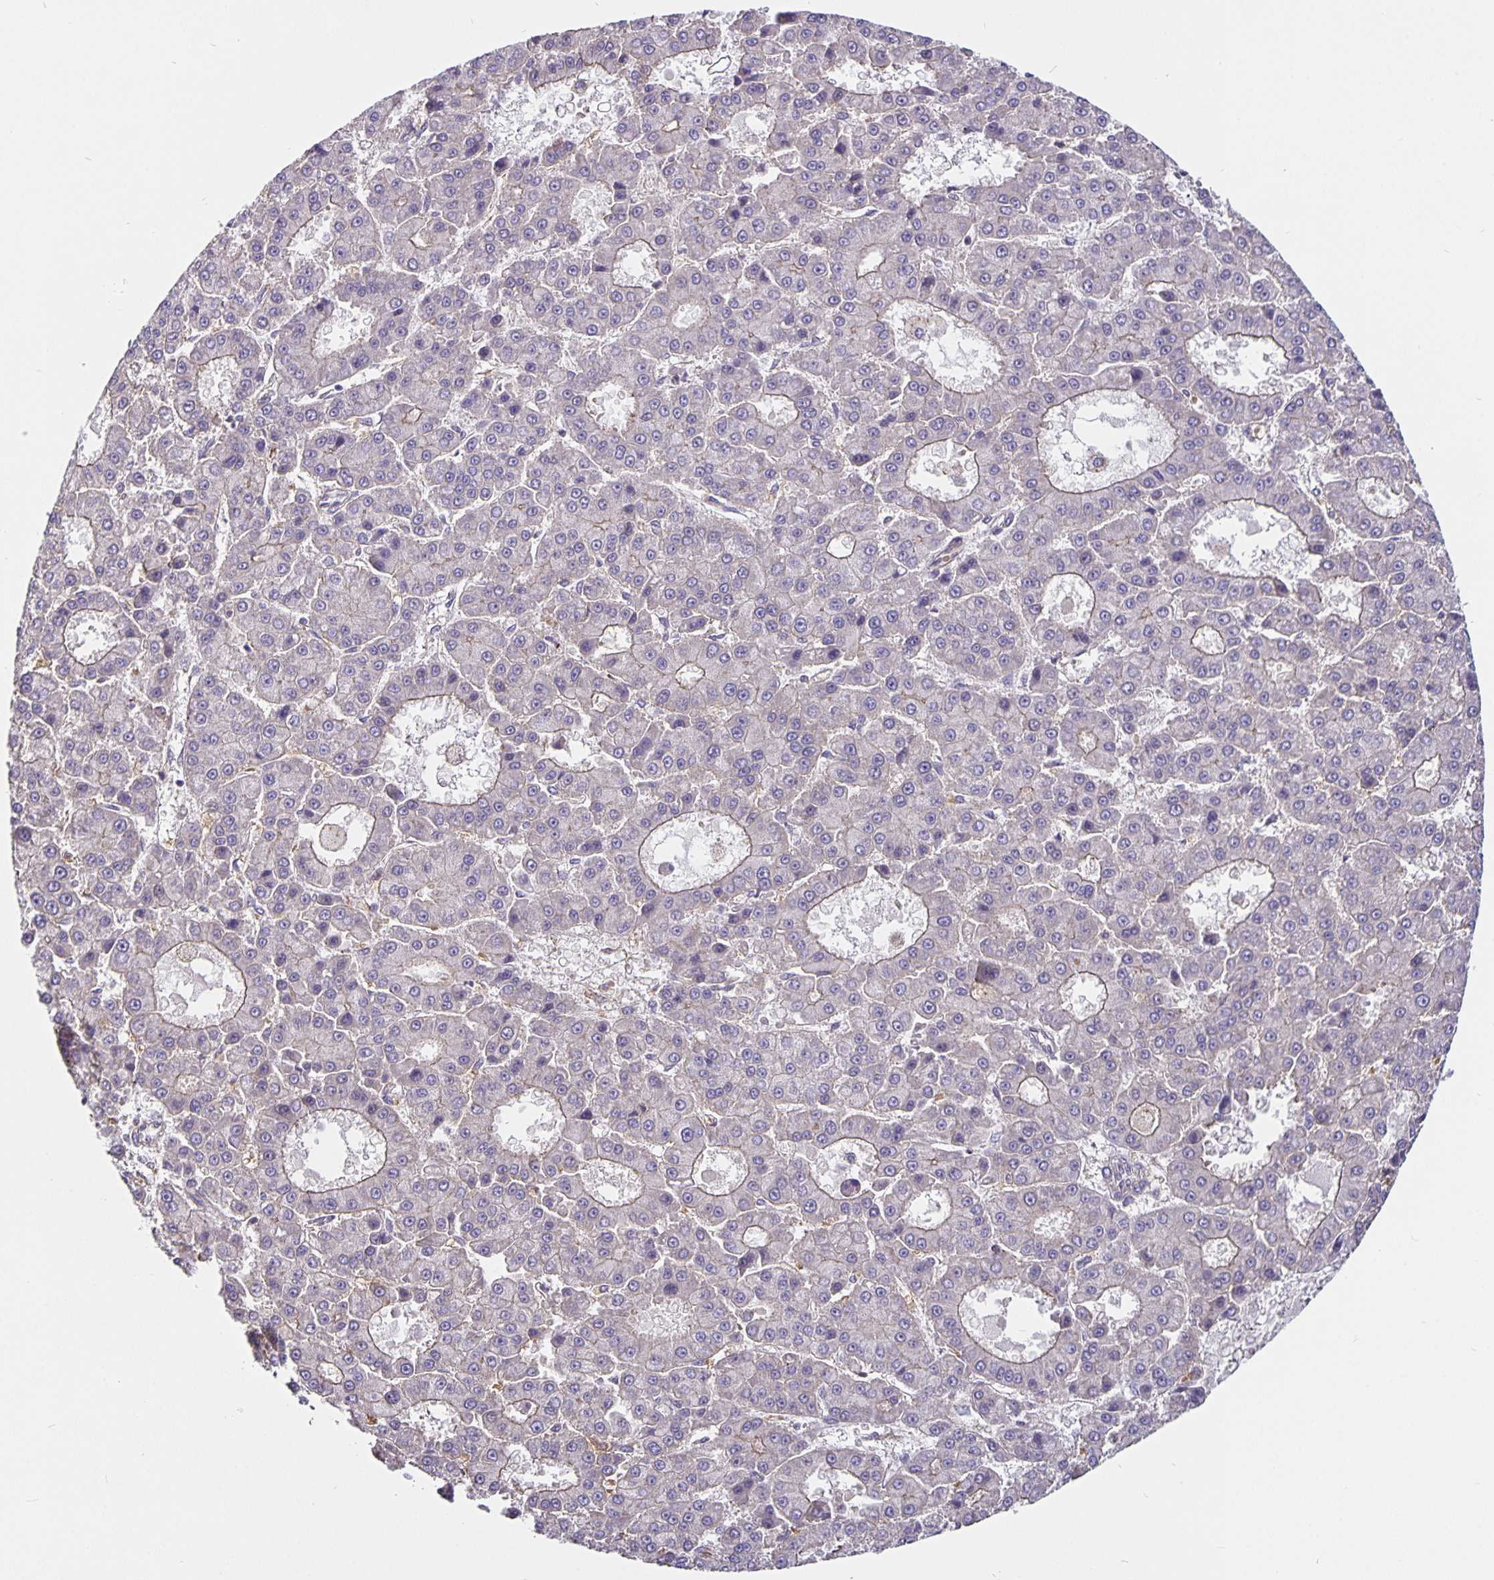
{"staining": {"intensity": "negative", "quantity": "none", "location": "none"}, "tissue": "liver cancer", "cell_type": "Tumor cells", "image_type": "cancer", "snomed": [{"axis": "morphology", "description": "Carcinoma, Hepatocellular, NOS"}, {"axis": "topography", "description": "Liver"}], "caption": "IHC image of neoplastic tissue: human liver cancer stained with DAB reveals no significant protein expression in tumor cells. The staining was performed using DAB to visualize the protein expression in brown, while the nuclei were stained in blue with hematoxylin (Magnification: 20x).", "gene": "TMEM71", "patient": {"sex": "male", "age": 70}}